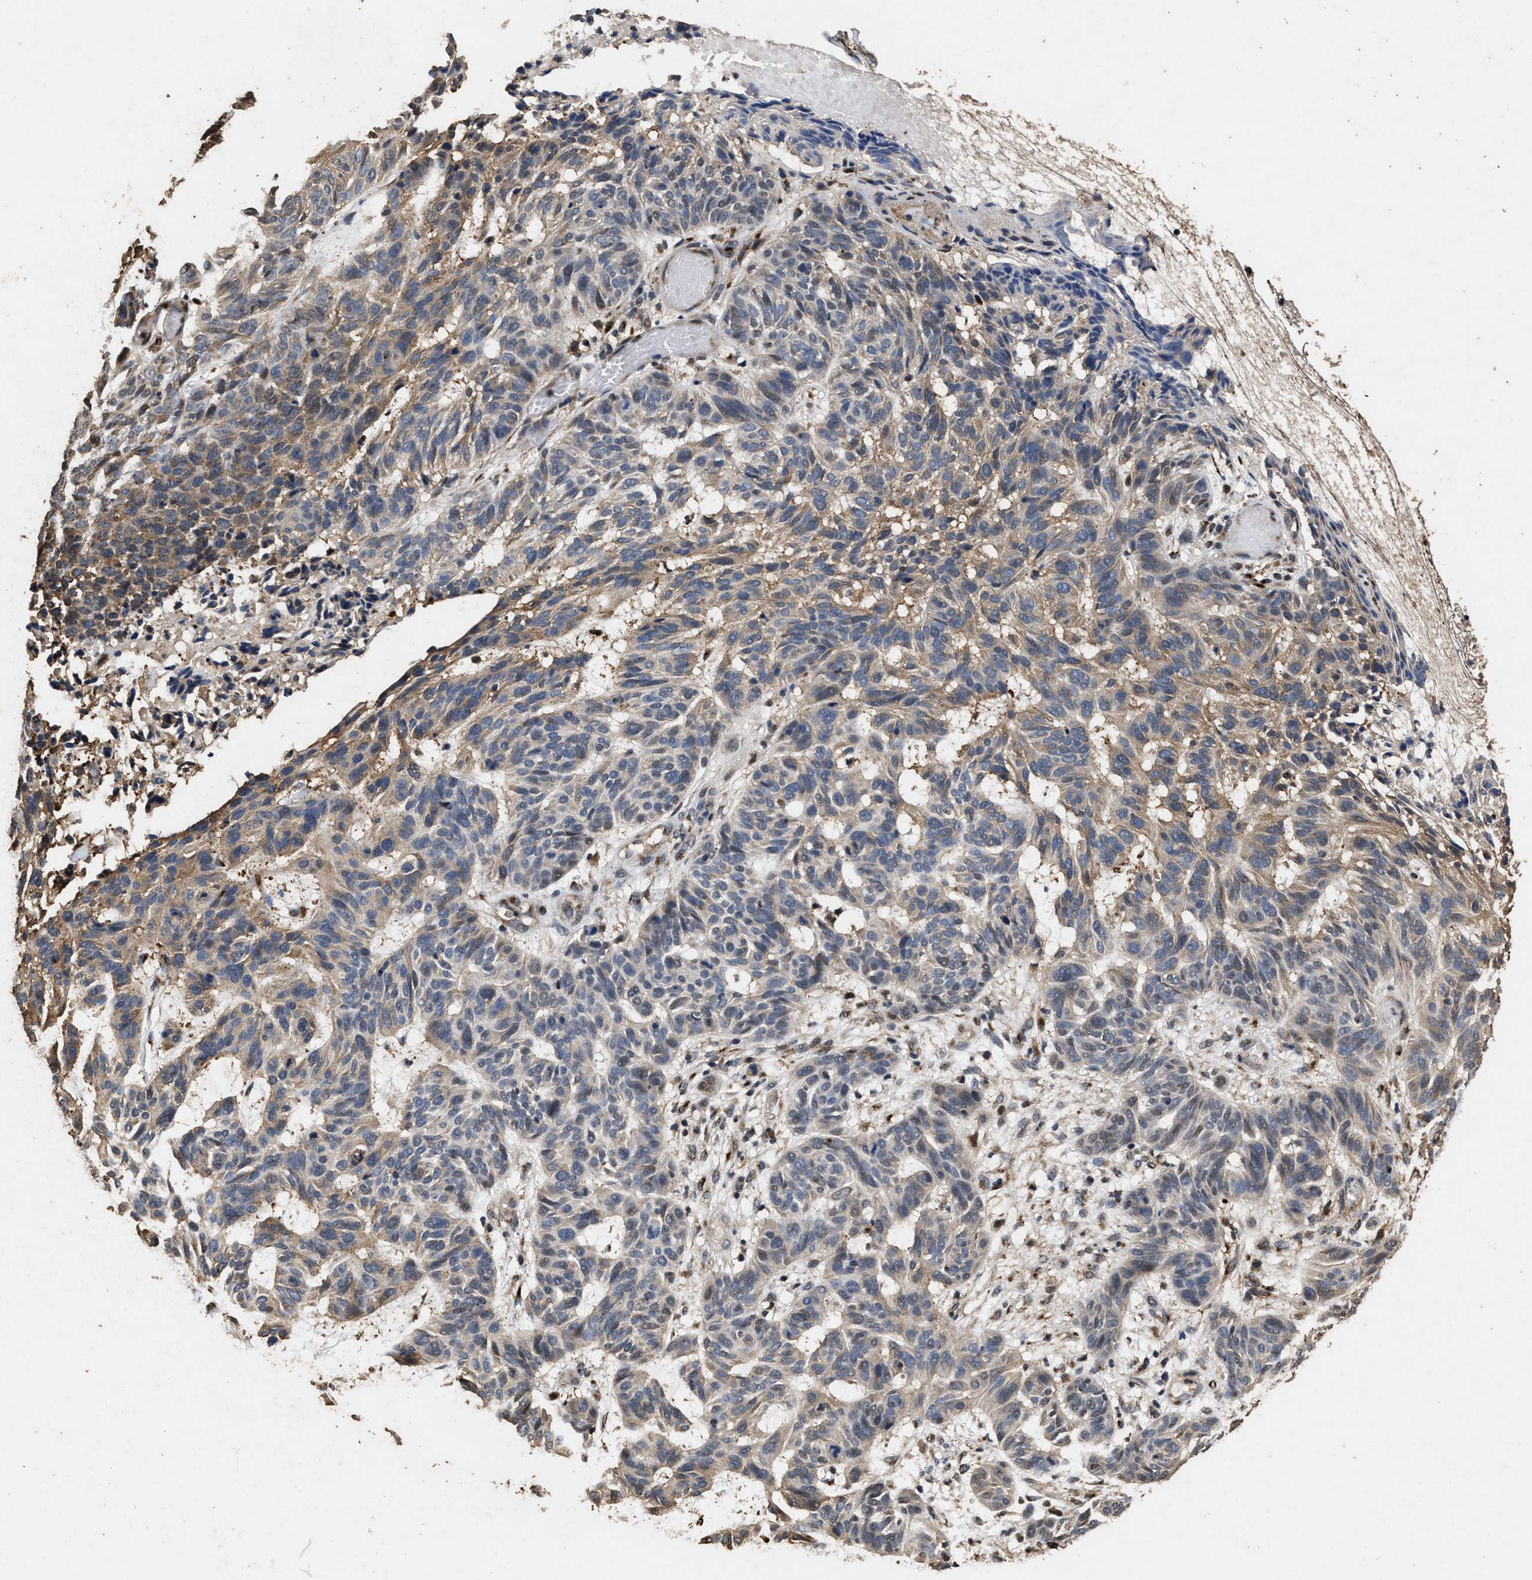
{"staining": {"intensity": "weak", "quantity": ">75%", "location": "cytoplasmic/membranous"}, "tissue": "skin cancer", "cell_type": "Tumor cells", "image_type": "cancer", "snomed": [{"axis": "morphology", "description": "Basal cell carcinoma"}, {"axis": "topography", "description": "Skin"}], "caption": "A brown stain labels weak cytoplasmic/membranous positivity of a protein in human skin basal cell carcinoma tumor cells.", "gene": "TPST2", "patient": {"sex": "male", "age": 85}}